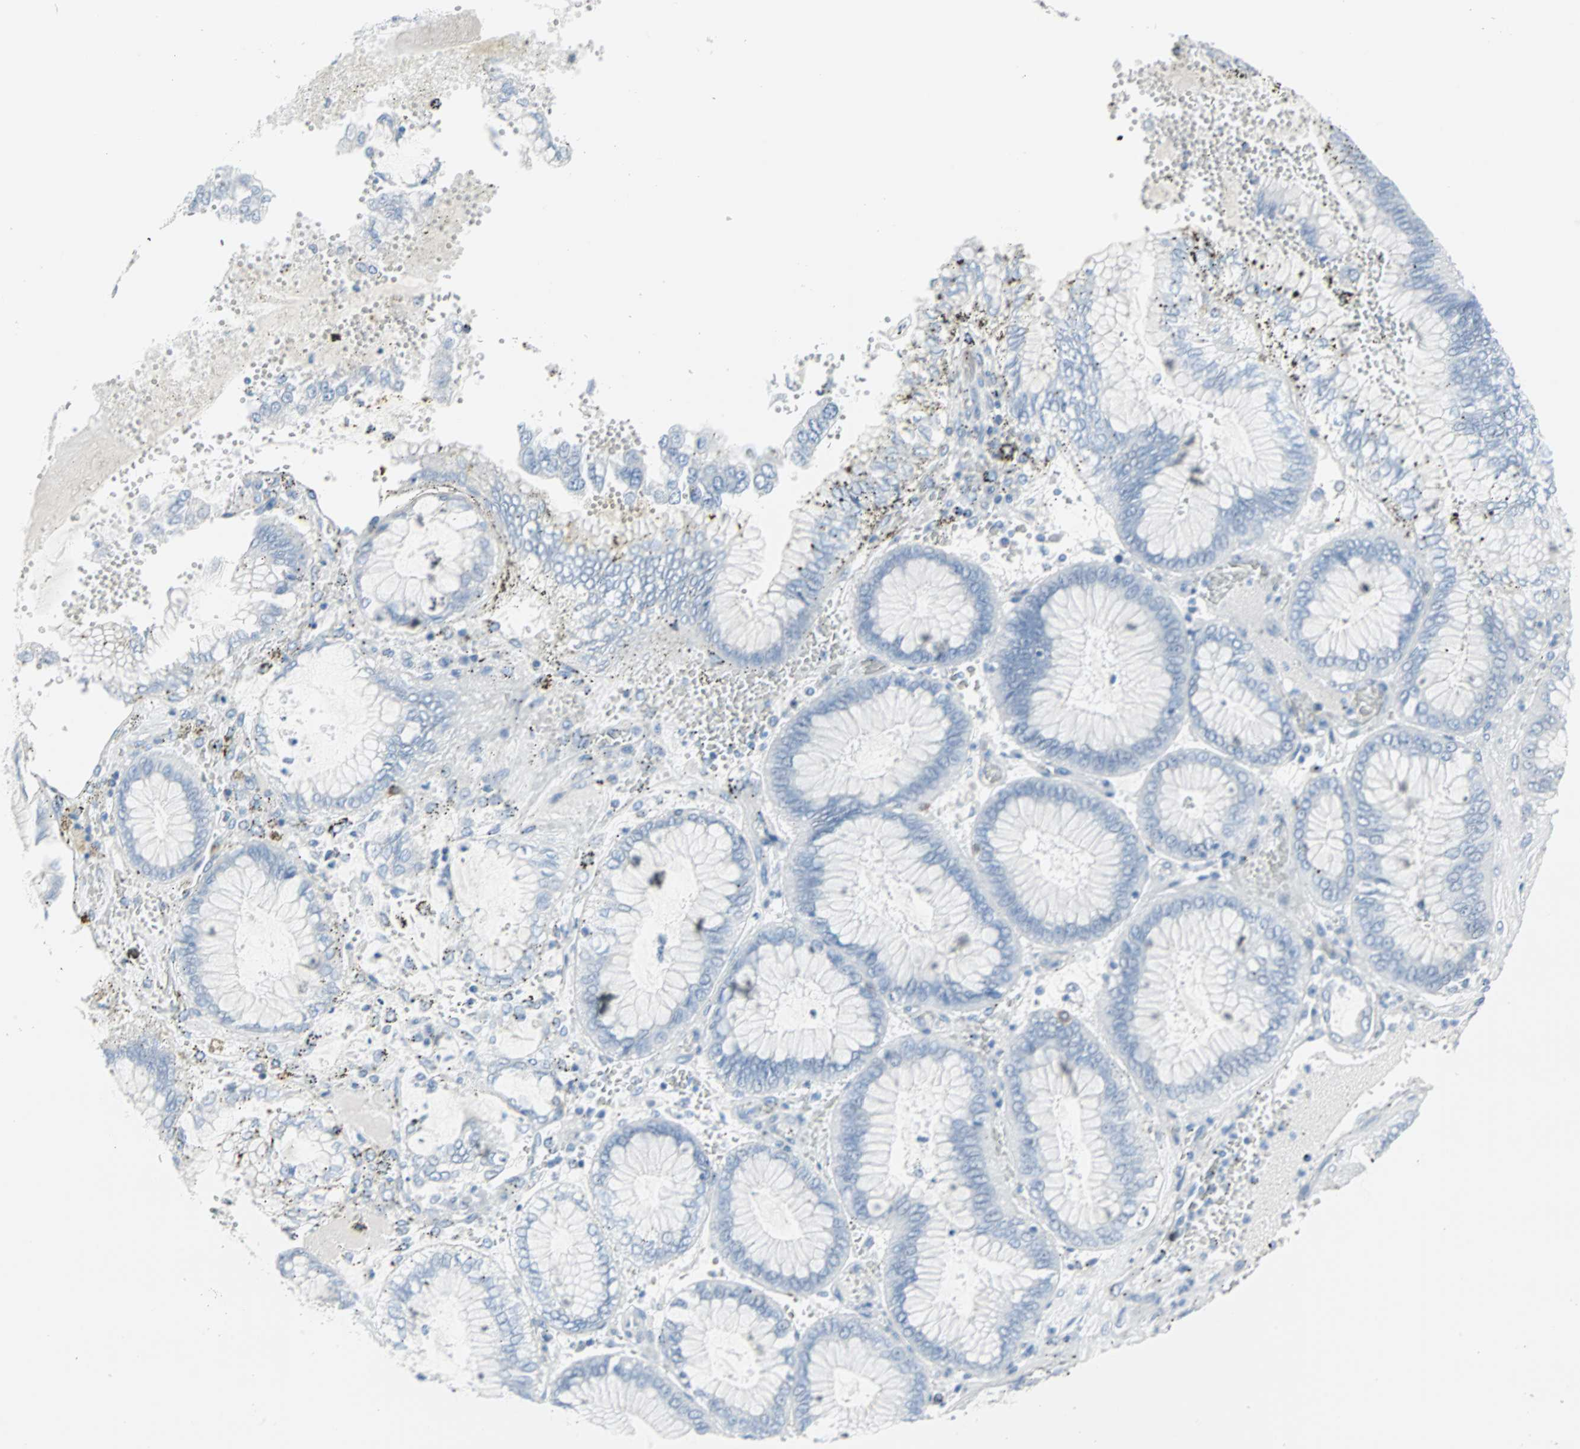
{"staining": {"intensity": "negative", "quantity": "none", "location": "none"}, "tissue": "stomach cancer", "cell_type": "Tumor cells", "image_type": "cancer", "snomed": [{"axis": "morphology", "description": "Normal tissue, NOS"}, {"axis": "morphology", "description": "Adenocarcinoma, NOS"}, {"axis": "topography", "description": "Stomach, upper"}, {"axis": "topography", "description": "Stomach"}], "caption": "This image is of stomach cancer (adenocarcinoma) stained with immunohistochemistry (IHC) to label a protein in brown with the nuclei are counter-stained blue. There is no expression in tumor cells.", "gene": "STX1A", "patient": {"sex": "male", "age": 76}}